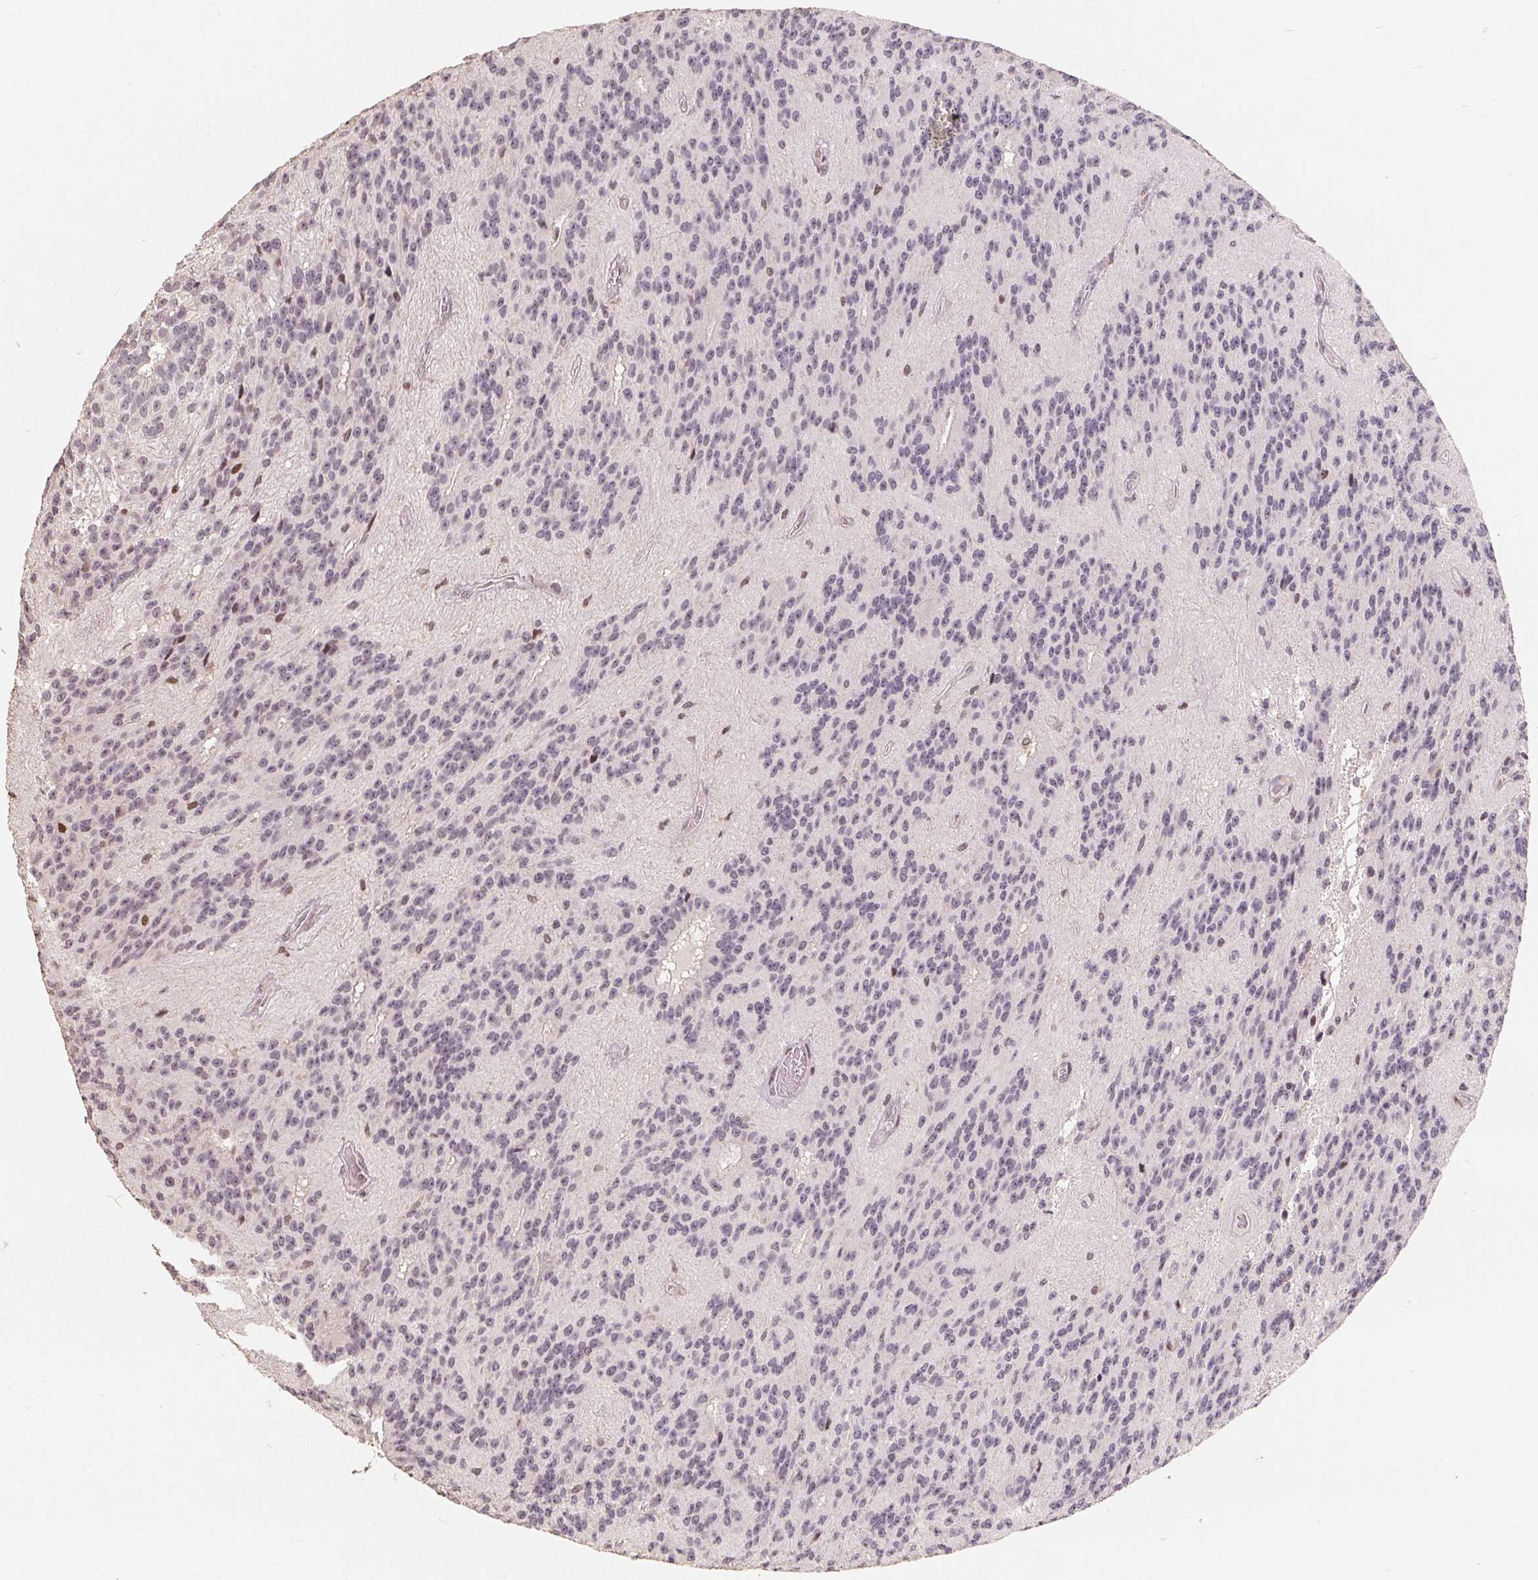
{"staining": {"intensity": "negative", "quantity": "none", "location": "none"}, "tissue": "glioma", "cell_type": "Tumor cells", "image_type": "cancer", "snomed": [{"axis": "morphology", "description": "Glioma, malignant, Low grade"}, {"axis": "topography", "description": "Brain"}], "caption": "IHC image of human glioma stained for a protein (brown), which demonstrates no positivity in tumor cells.", "gene": "CCDC138", "patient": {"sex": "male", "age": 31}}